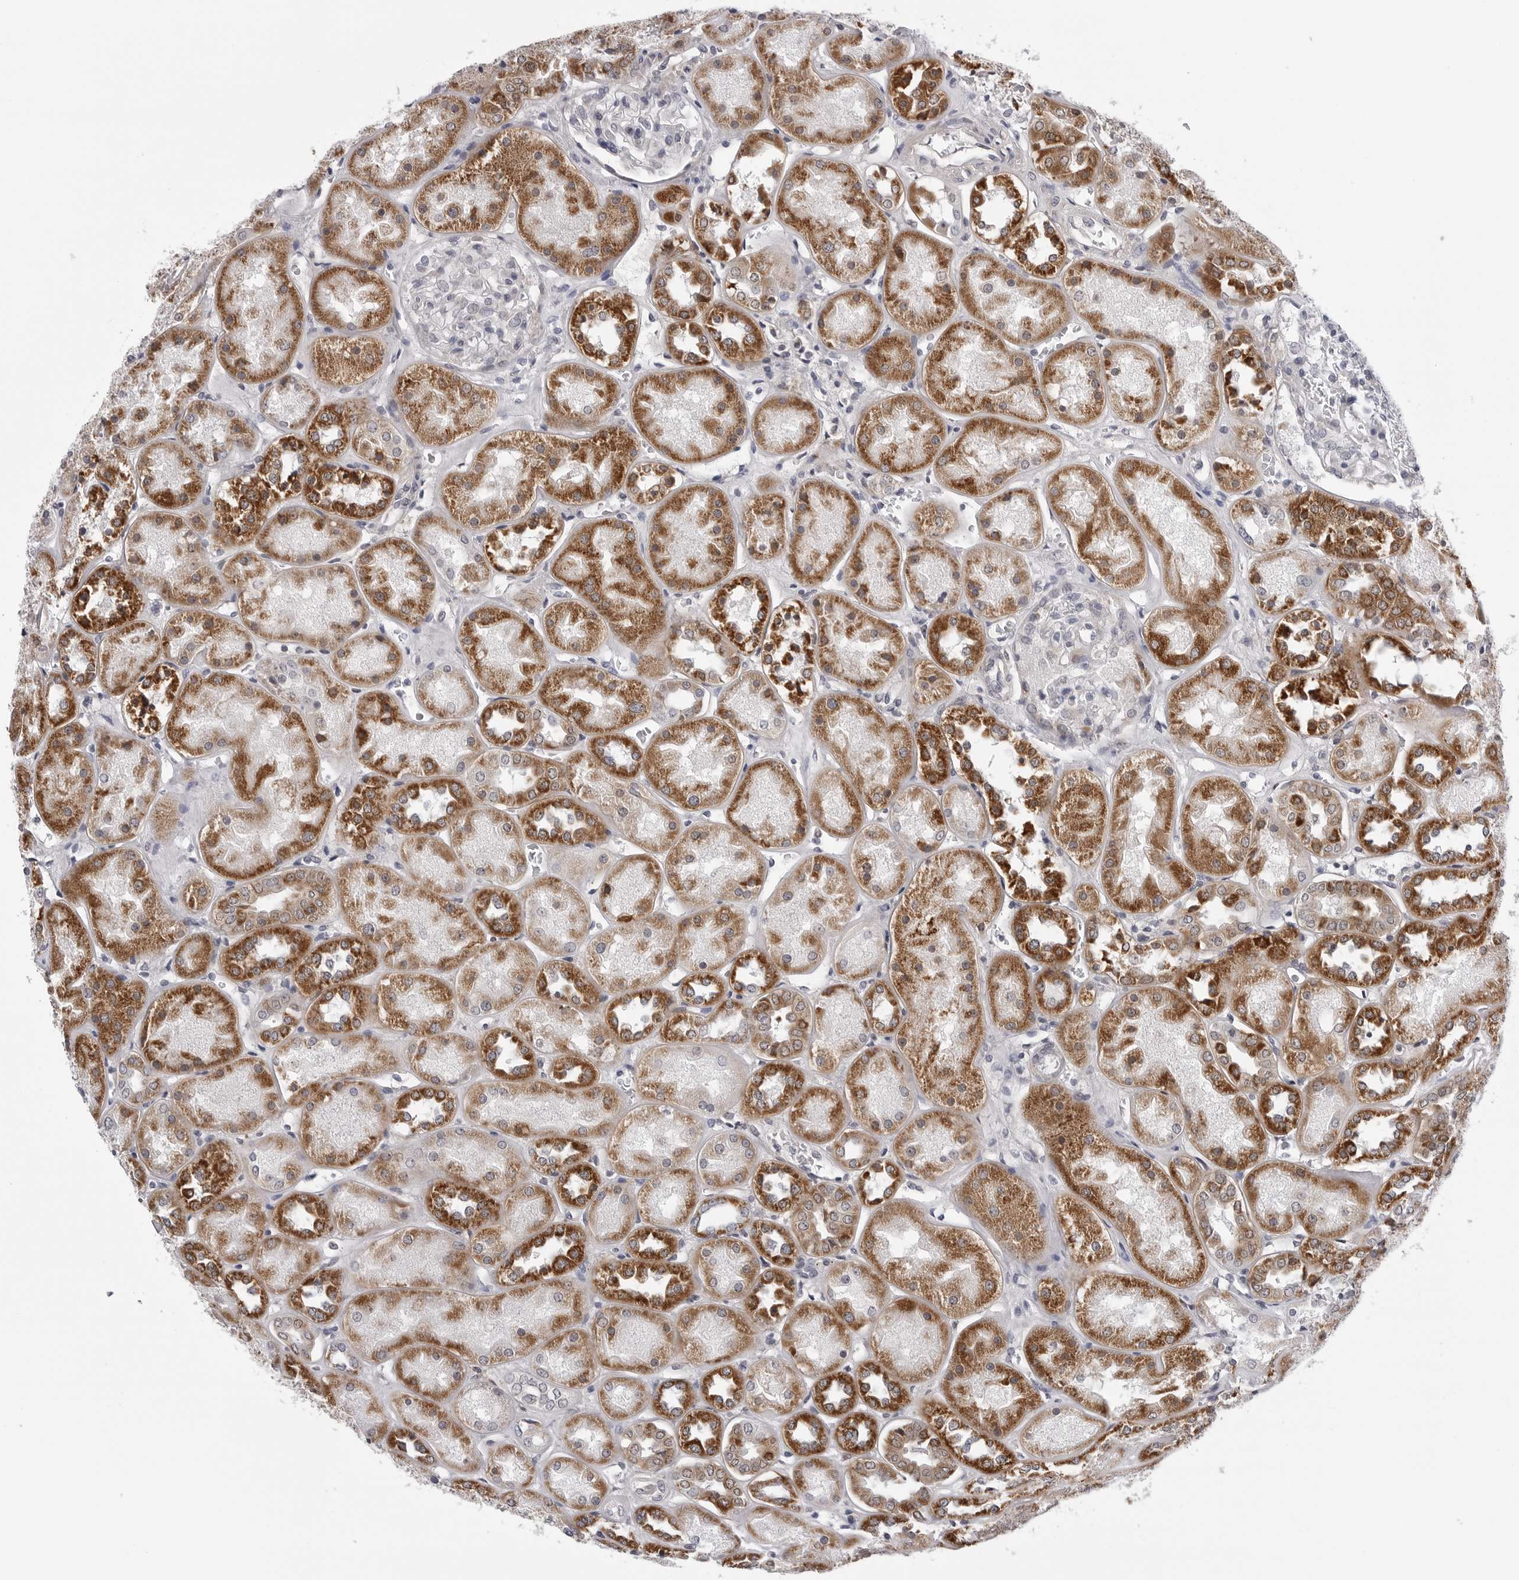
{"staining": {"intensity": "negative", "quantity": "none", "location": "none"}, "tissue": "kidney", "cell_type": "Cells in glomeruli", "image_type": "normal", "snomed": [{"axis": "morphology", "description": "Normal tissue, NOS"}, {"axis": "topography", "description": "Kidney"}], "caption": "Image shows no protein expression in cells in glomeruli of unremarkable kidney.", "gene": "CDK20", "patient": {"sex": "male", "age": 70}}